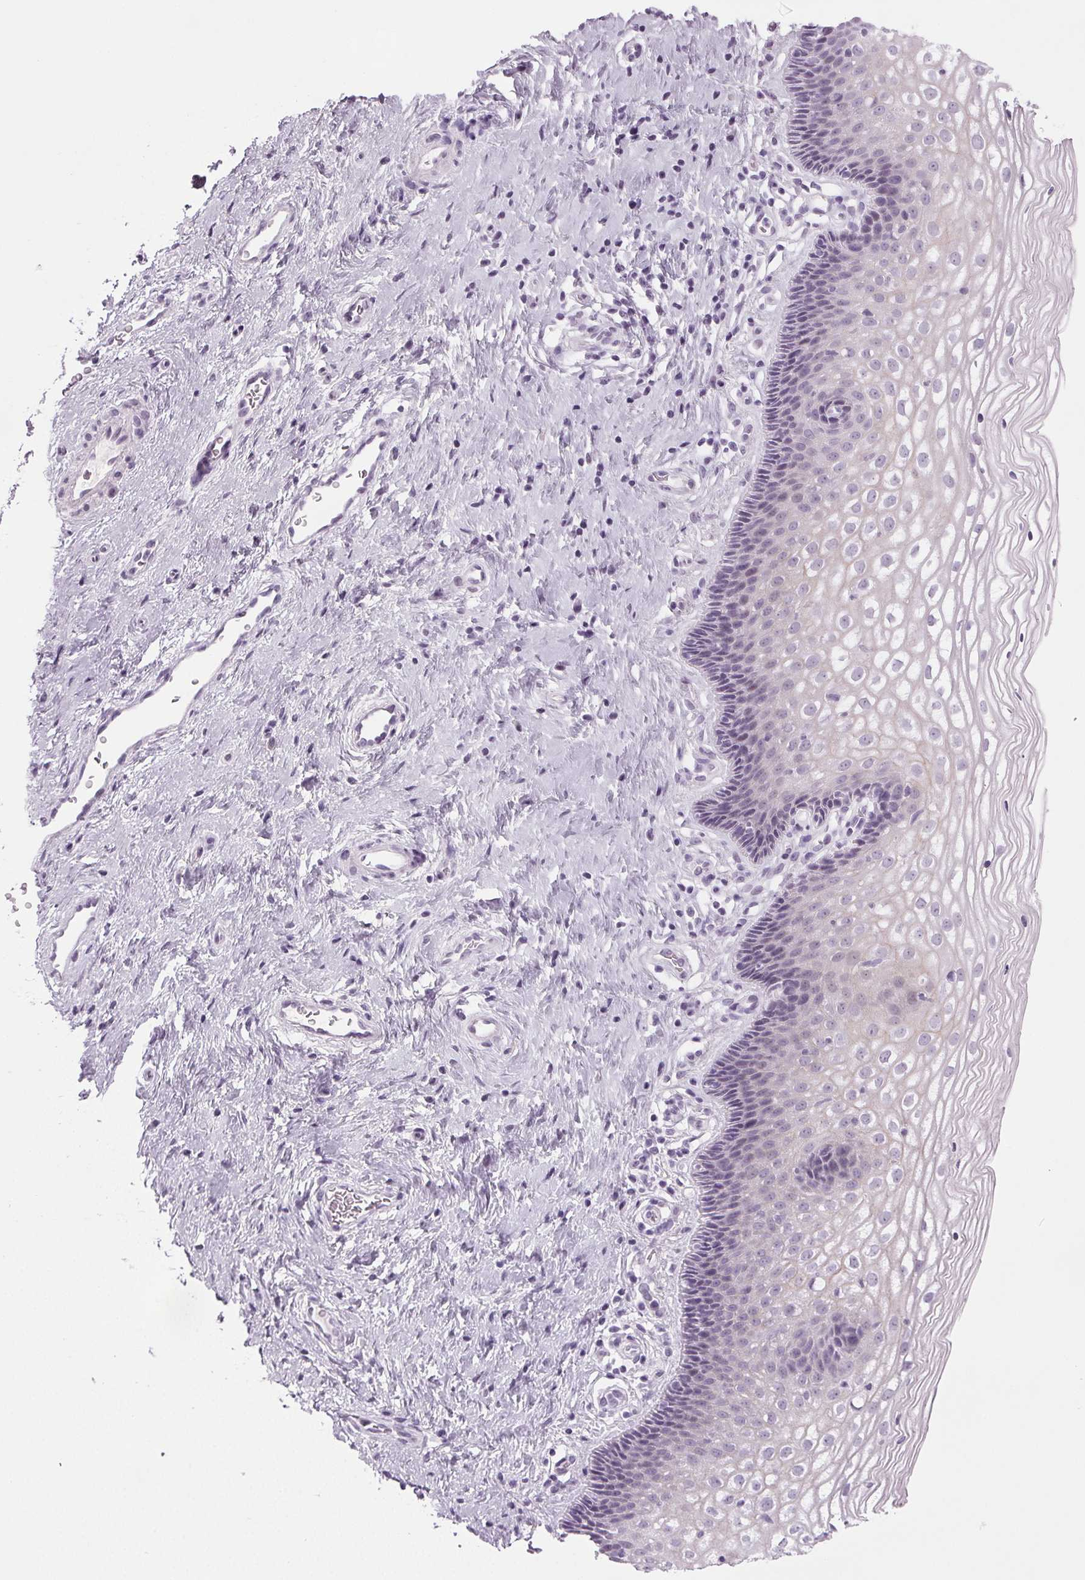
{"staining": {"intensity": "negative", "quantity": "none", "location": "none"}, "tissue": "cervix", "cell_type": "Glandular cells", "image_type": "normal", "snomed": [{"axis": "morphology", "description": "Normal tissue, NOS"}, {"axis": "topography", "description": "Cervix"}], "caption": "Histopathology image shows no protein expression in glandular cells of benign cervix. Nuclei are stained in blue.", "gene": "IGF2BP1", "patient": {"sex": "female", "age": 34}}